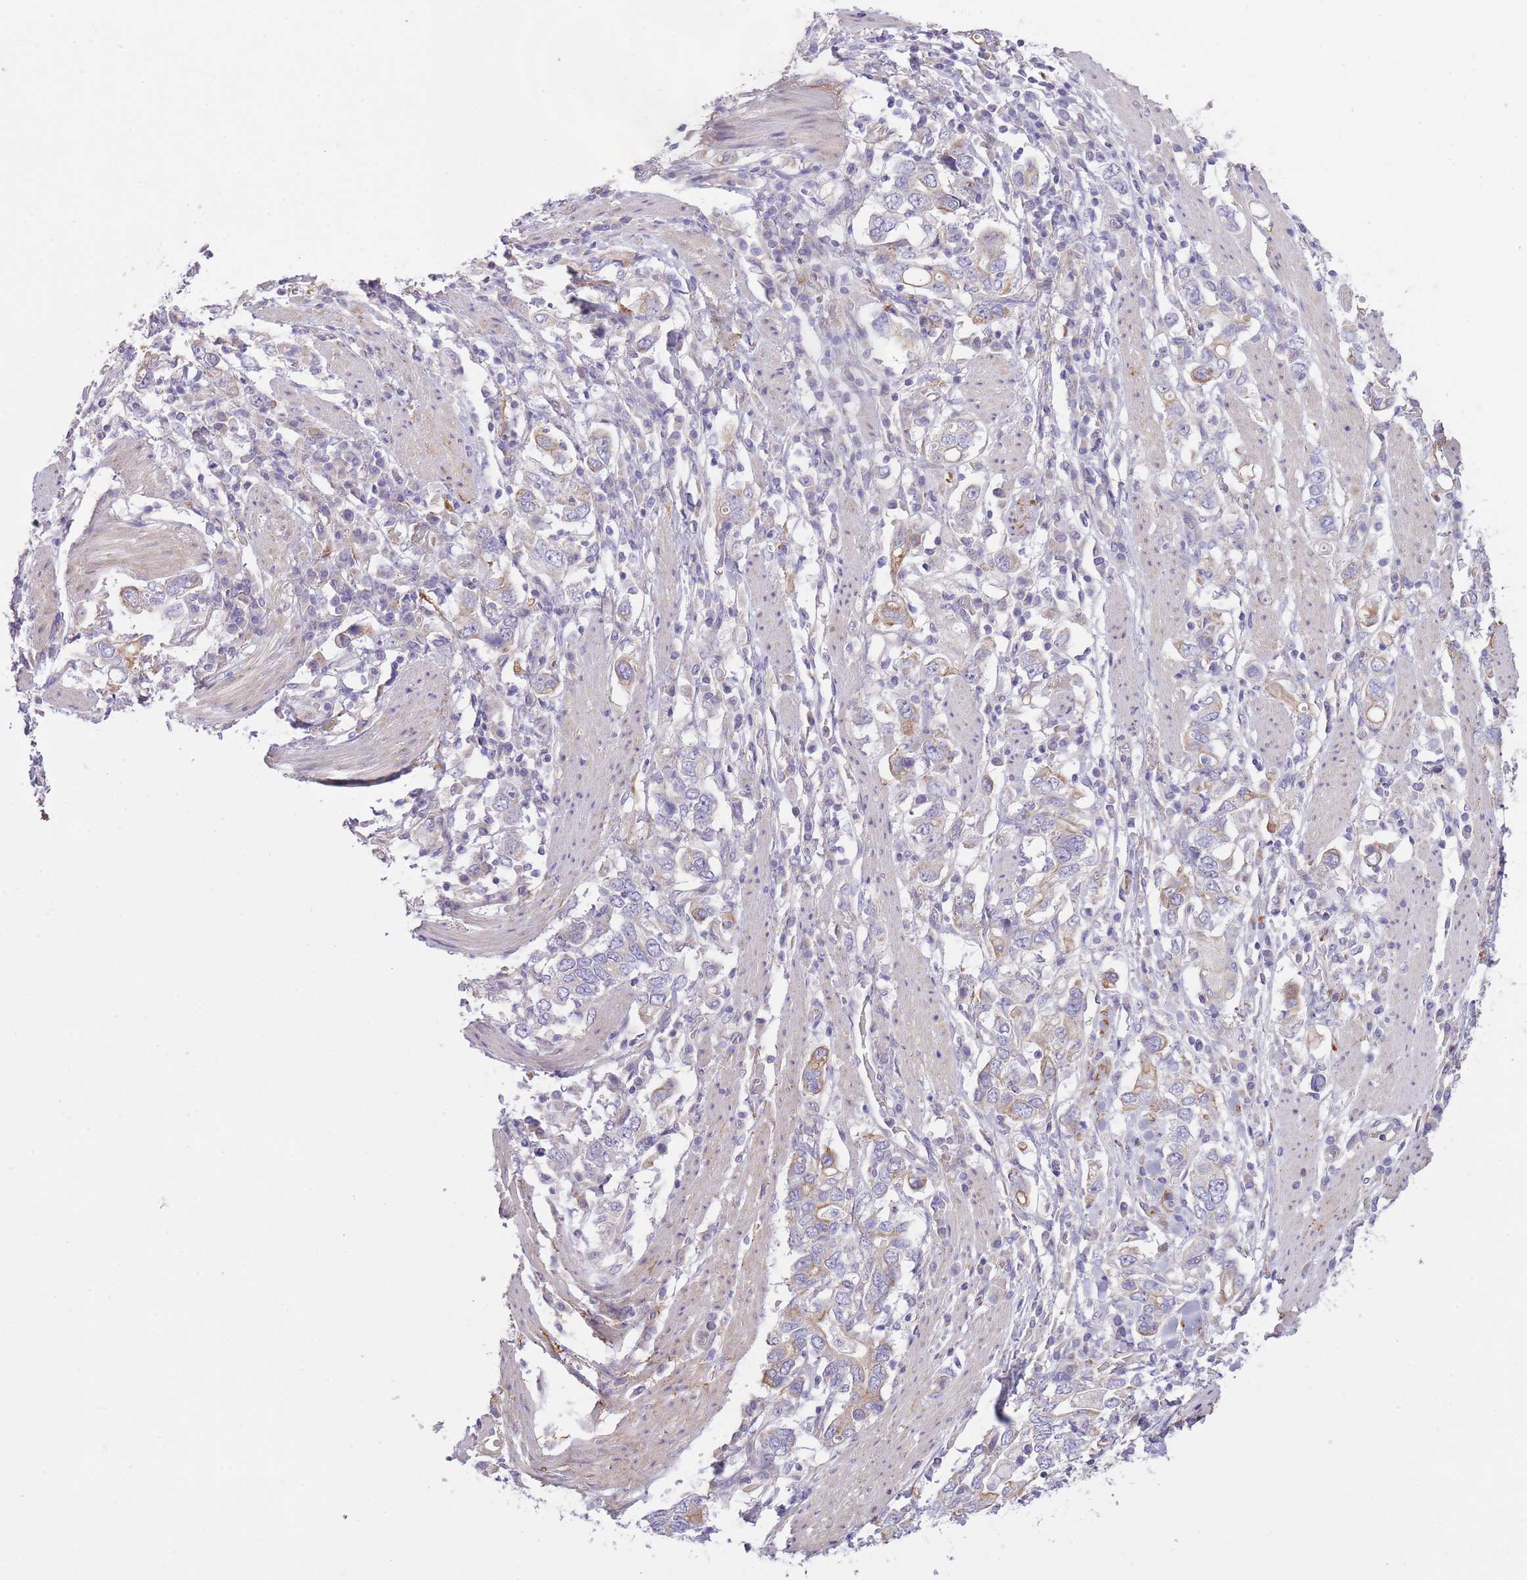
{"staining": {"intensity": "moderate", "quantity": "<25%", "location": "cytoplasmic/membranous"}, "tissue": "stomach cancer", "cell_type": "Tumor cells", "image_type": "cancer", "snomed": [{"axis": "morphology", "description": "Adenocarcinoma, NOS"}, {"axis": "topography", "description": "Stomach, upper"}, {"axis": "topography", "description": "Stomach"}], "caption": "The micrograph shows staining of stomach cancer, revealing moderate cytoplasmic/membranous protein staining (brown color) within tumor cells.", "gene": "REV1", "patient": {"sex": "male", "age": 62}}